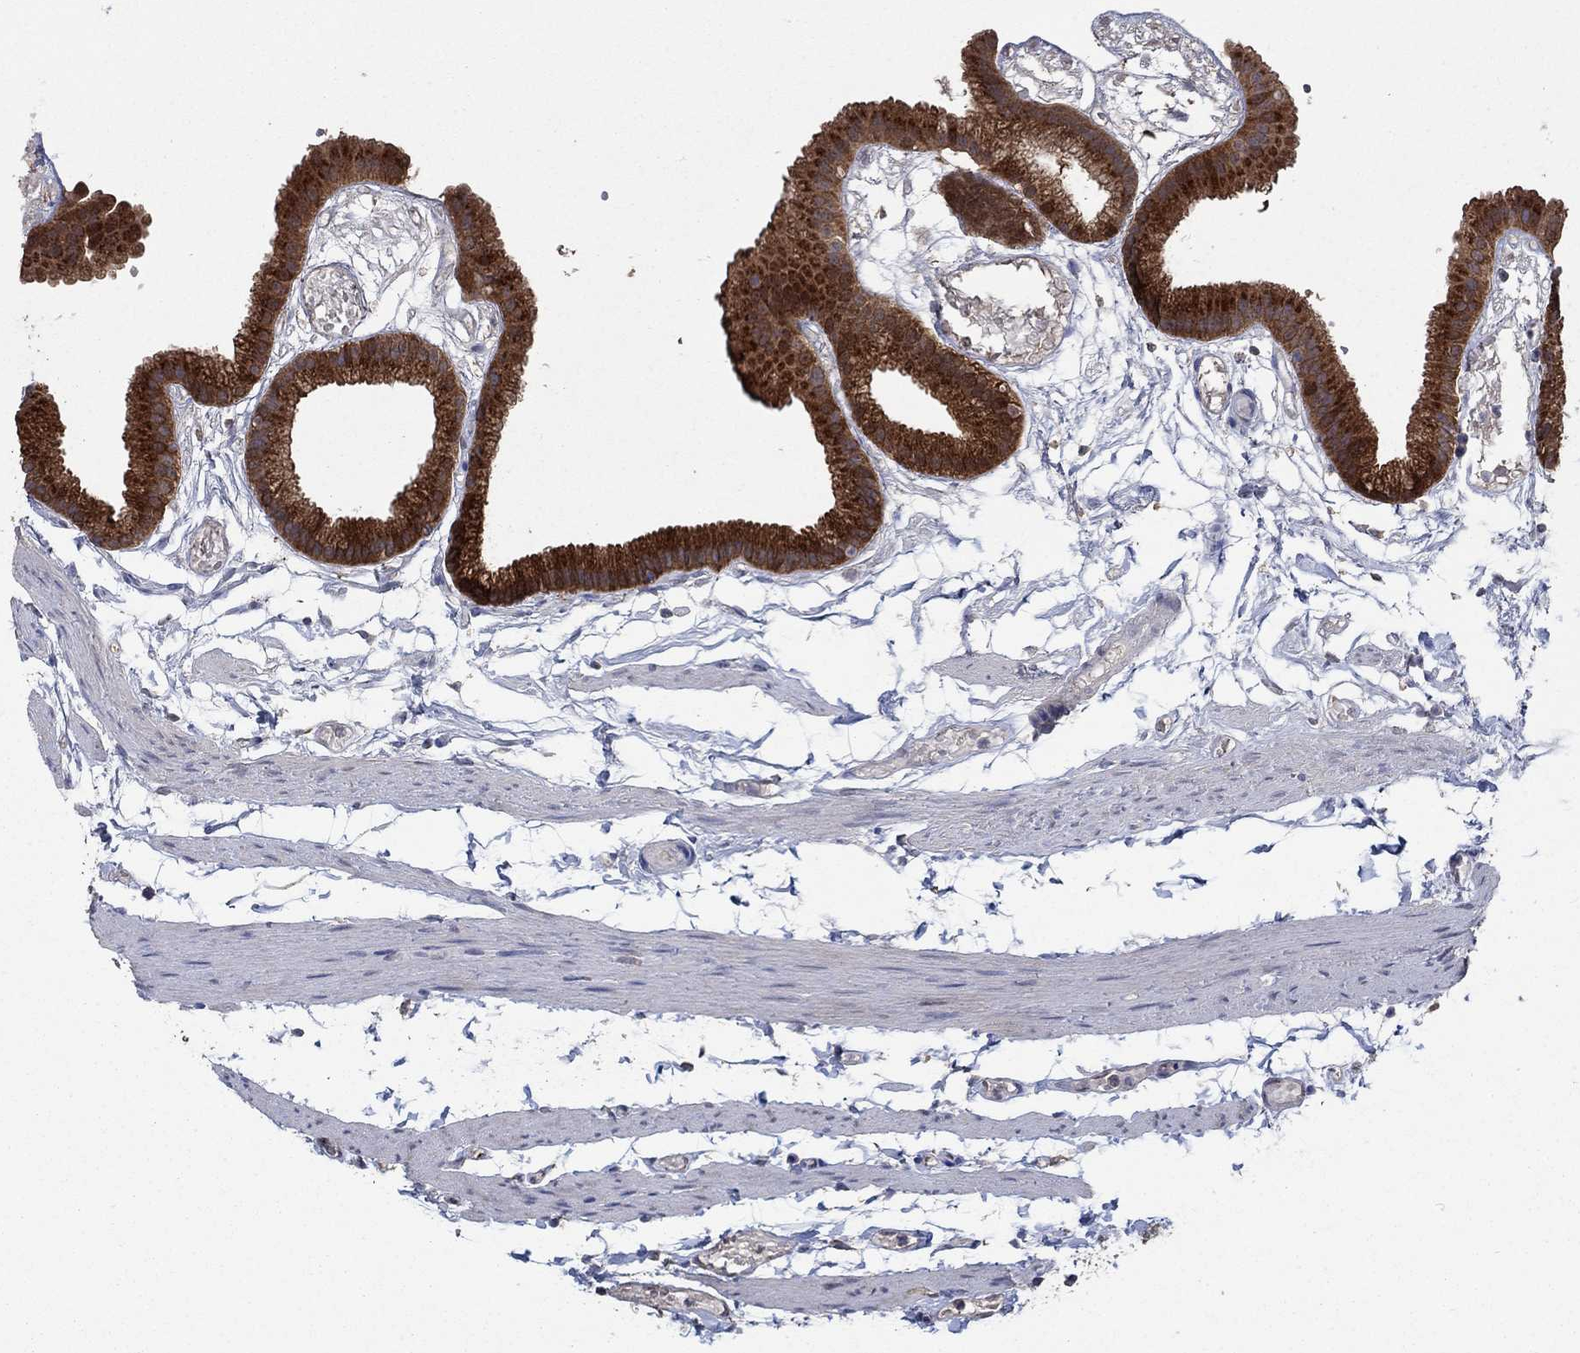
{"staining": {"intensity": "strong", "quantity": ">75%", "location": "cytoplasmic/membranous"}, "tissue": "gallbladder", "cell_type": "Glandular cells", "image_type": "normal", "snomed": [{"axis": "morphology", "description": "Normal tissue, NOS"}, {"axis": "topography", "description": "Gallbladder"}], "caption": "The histopathology image reveals immunohistochemical staining of benign gallbladder. There is strong cytoplasmic/membranous expression is seen in about >75% of glandular cells. (Brightfield microscopy of DAB IHC at high magnification).", "gene": "HID1", "patient": {"sex": "female", "age": 45}}